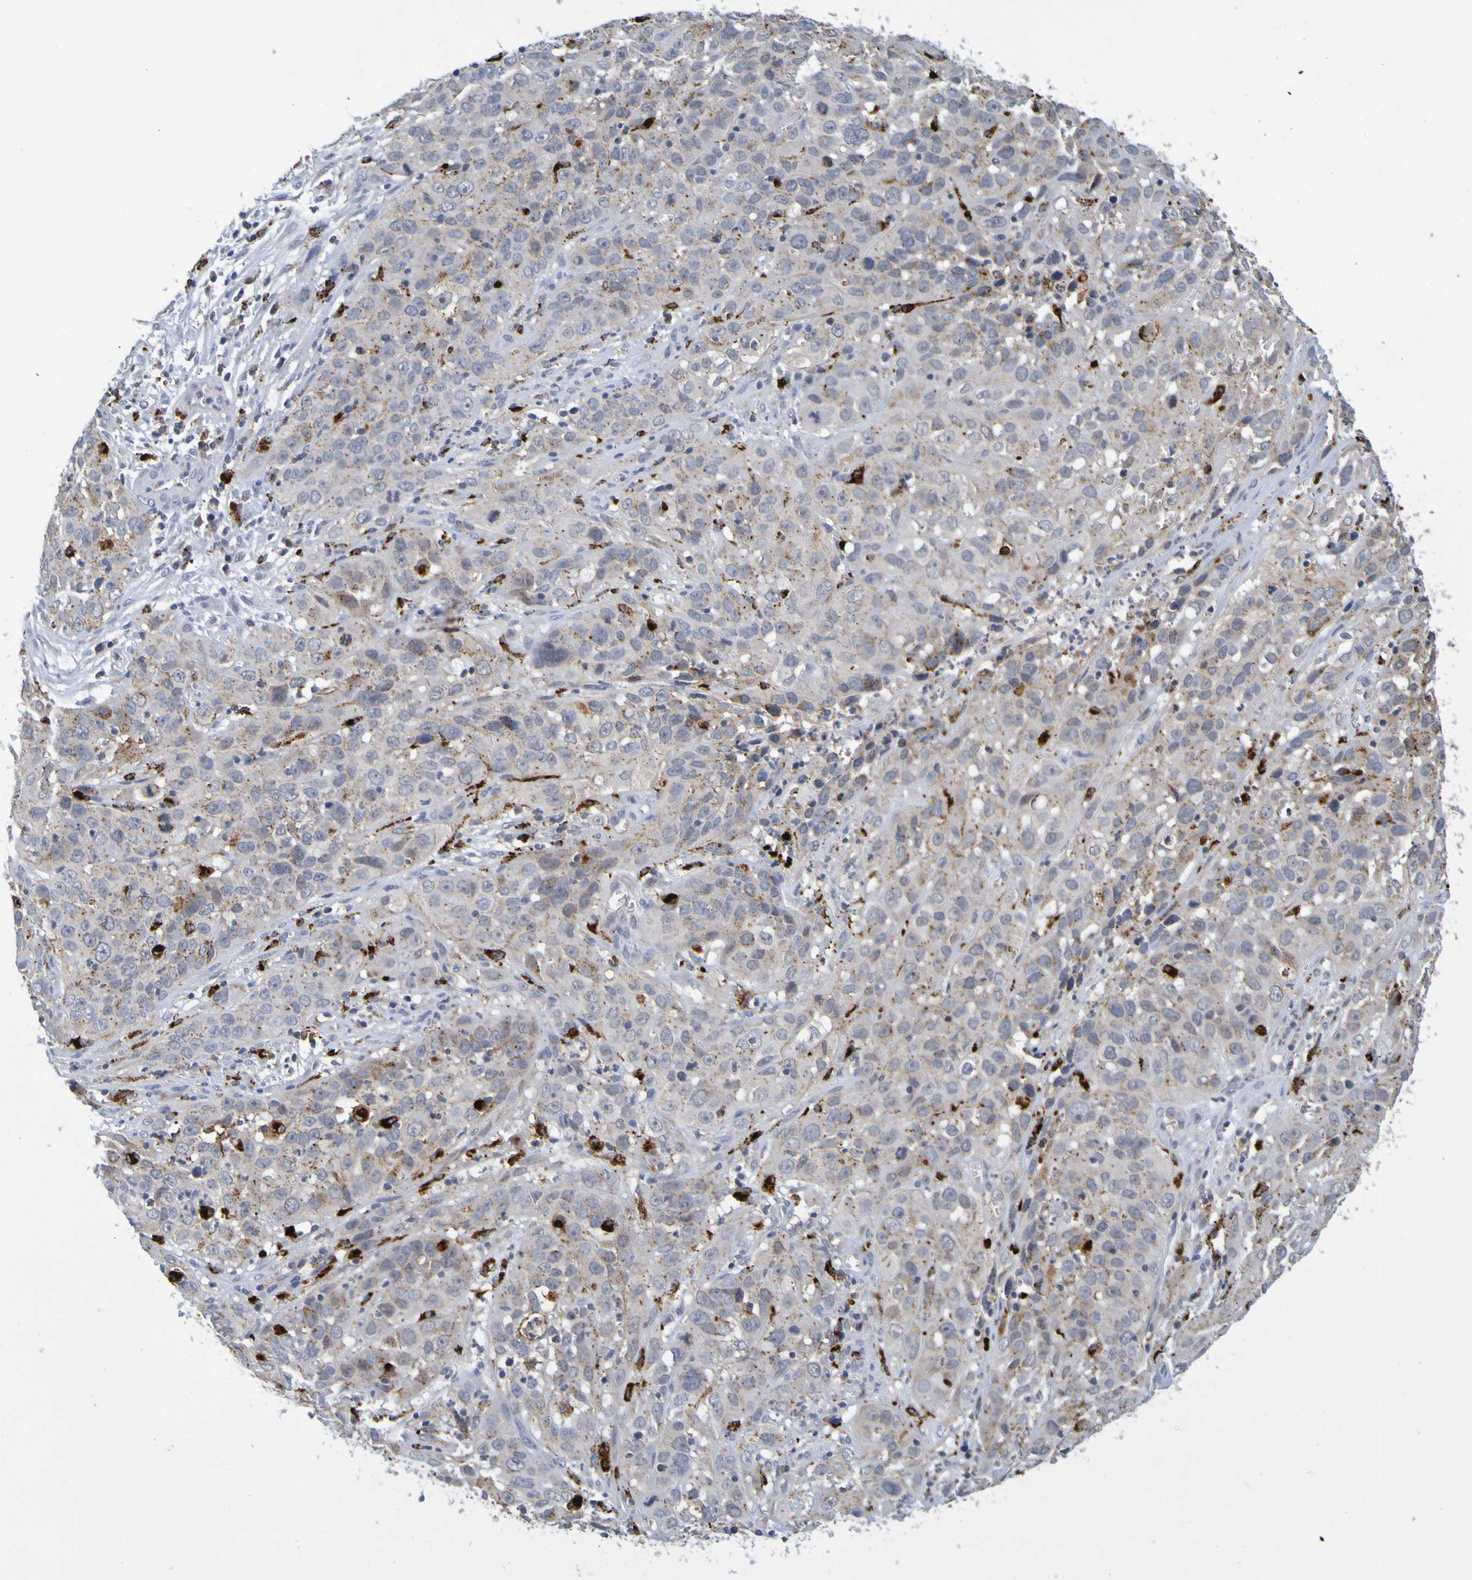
{"staining": {"intensity": "weak", "quantity": "25%-75%", "location": "cytoplasmic/membranous"}, "tissue": "cervical cancer", "cell_type": "Tumor cells", "image_type": "cancer", "snomed": [{"axis": "morphology", "description": "Squamous cell carcinoma, NOS"}, {"axis": "topography", "description": "Cervix"}], "caption": "Protein expression analysis of cervical squamous cell carcinoma displays weak cytoplasmic/membranous positivity in approximately 25%-75% of tumor cells.", "gene": "TPH1", "patient": {"sex": "female", "age": 32}}